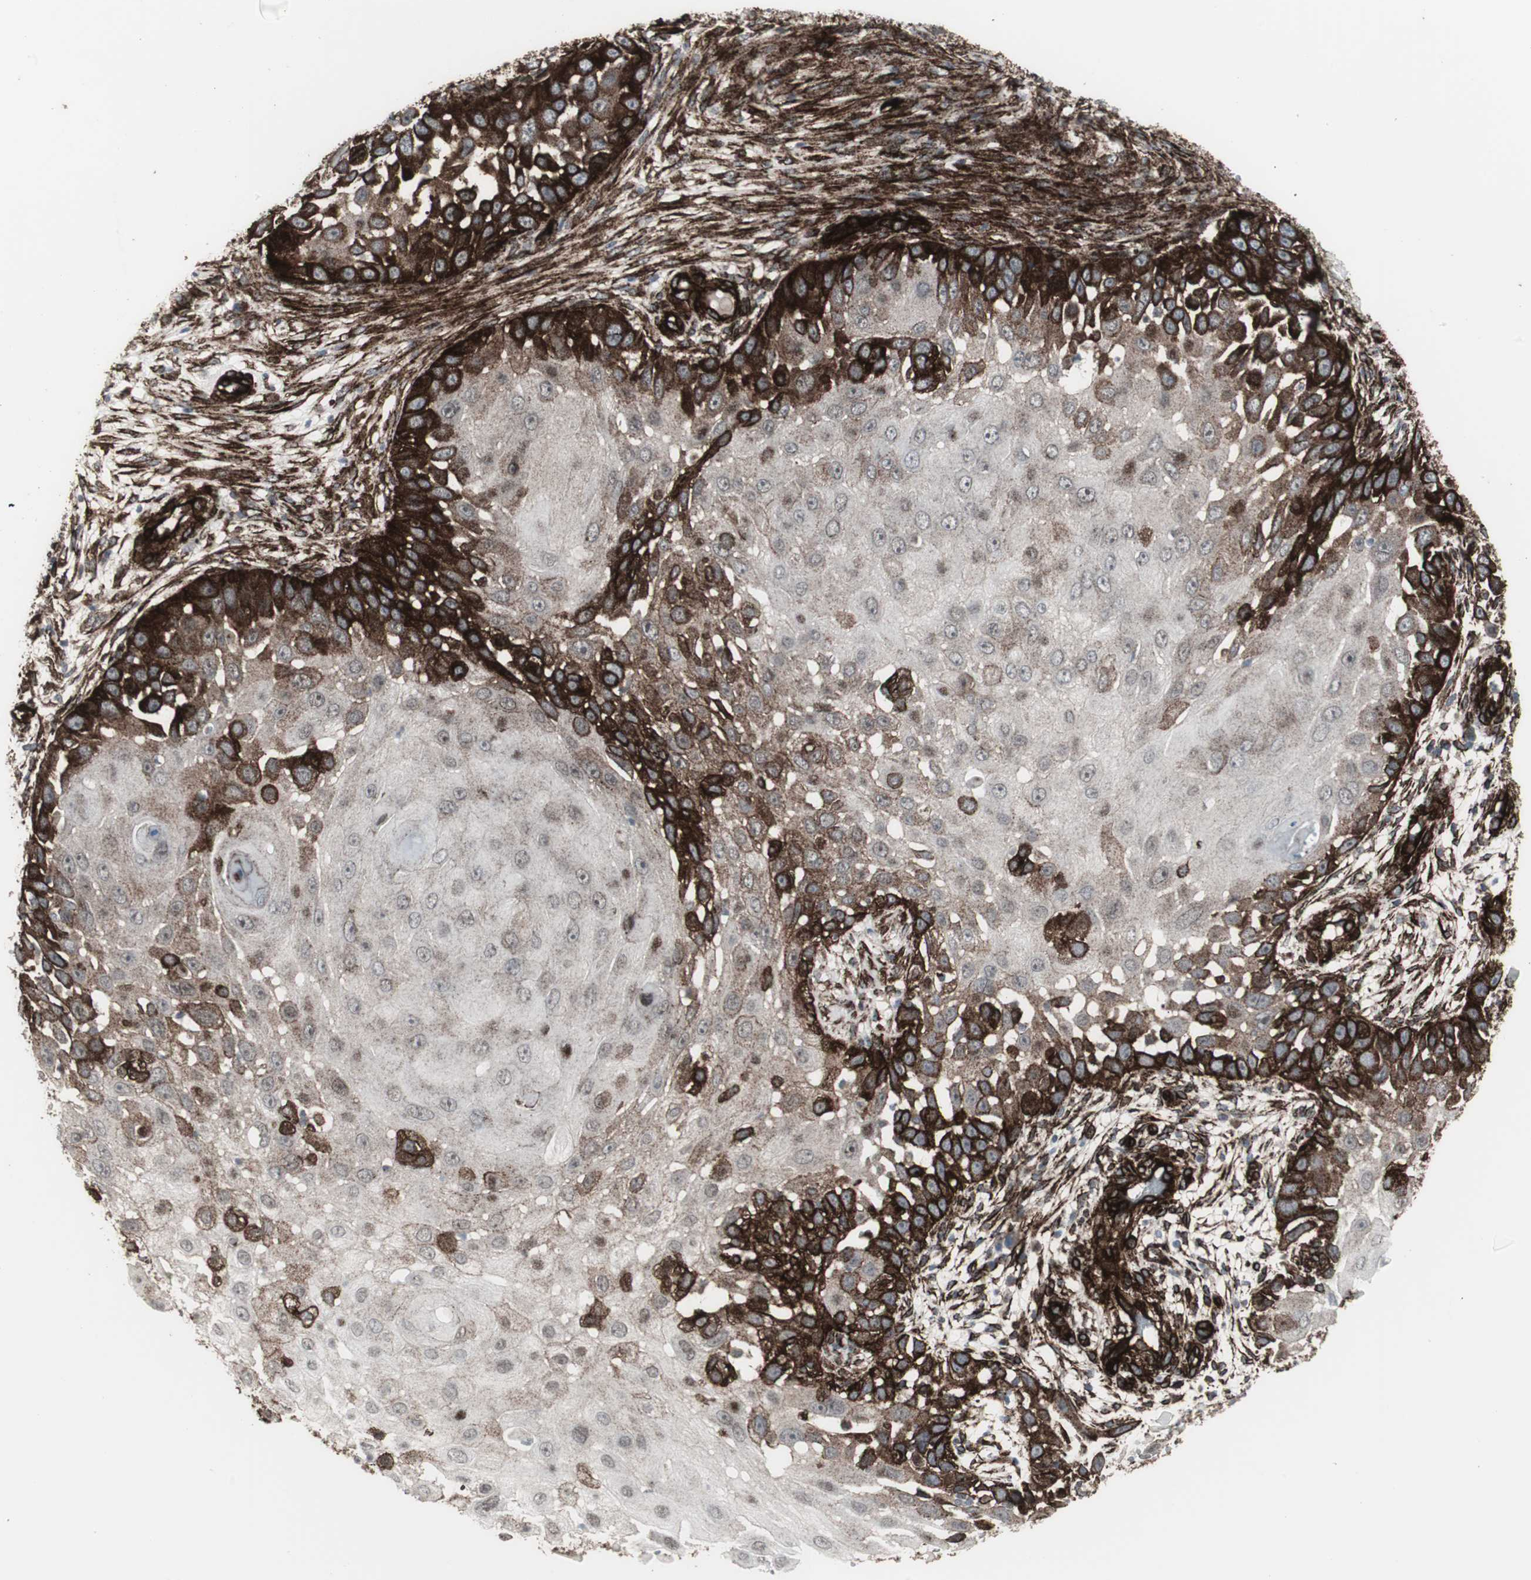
{"staining": {"intensity": "strong", "quantity": "25%-75%", "location": "cytoplasmic/membranous"}, "tissue": "skin cancer", "cell_type": "Tumor cells", "image_type": "cancer", "snomed": [{"axis": "morphology", "description": "Squamous cell carcinoma, NOS"}, {"axis": "topography", "description": "Skin"}], "caption": "Protein staining of skin cancer (squamous cell carcinoma) tissue exhibits strong cytoplasmic/membranous staining in about 25%-75% of tumor cells.", "gene": "PDGFA", "patient": {"sex": "female", "age": 44}}